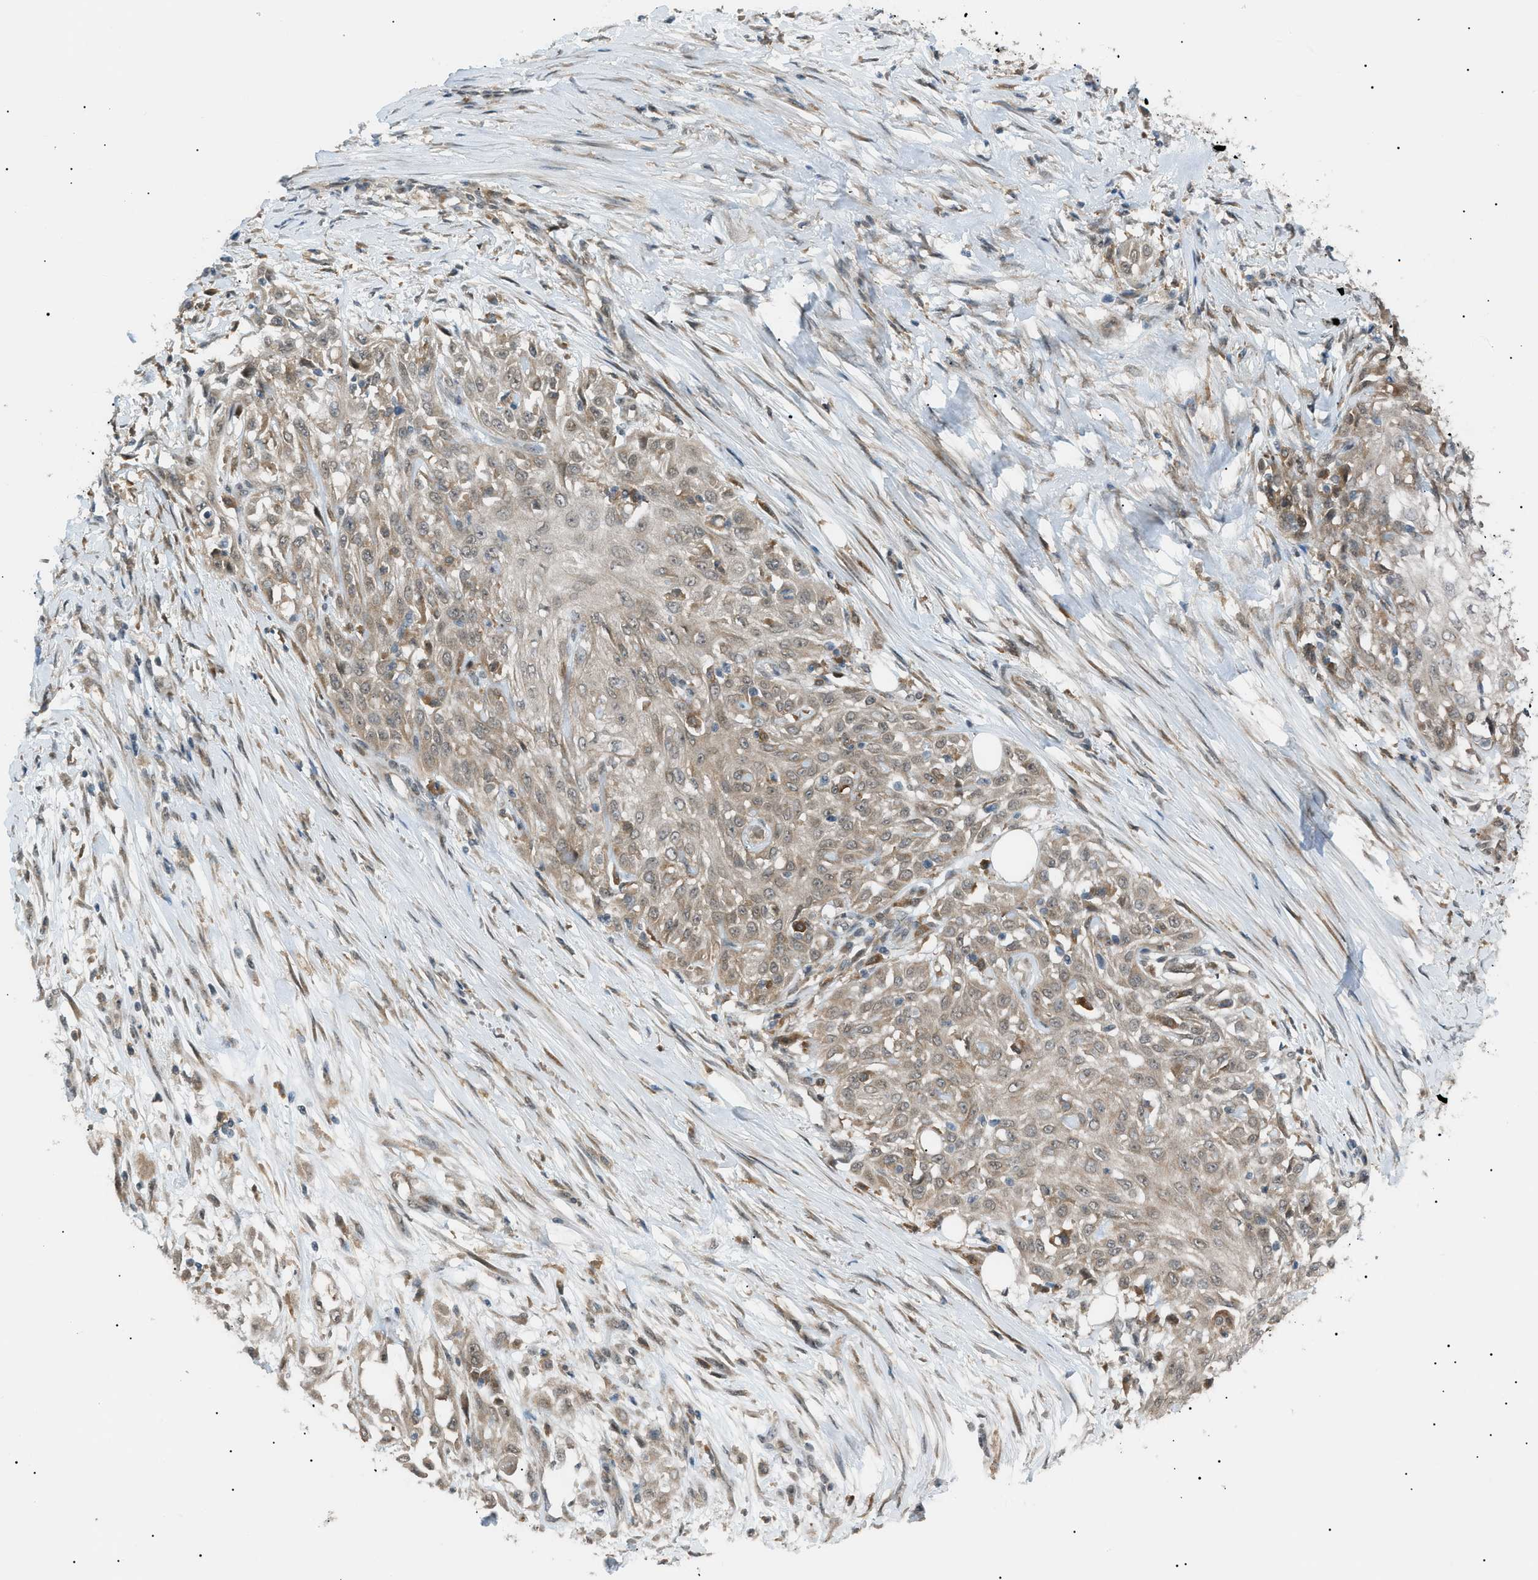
{"staining": {"intensity": "weak", "quantity": "25%-75%", "location": "cytoplasmic/membranous,nuclear"}, "tissue": "skin cancer", "cell_type": "Tumor cells", "image_type": "cancer", "snomed": [{"axis": "morphology", "description": "Squamous cell carcinoma, NOS"}, {"axis": "morphology", "description": "Squamous cell carcinoma, metastatic, NOS"}, {"axis": "topography", "description": "Skin"}, {"axis": "topography", "description": "Lymph node"}], "caption": "Immunohistochemistry micrograph of neoplastic tissue: human skin metastatic squamous cell carcinoma stained using immunohistochemistry (IHC) reveals low levels of weak protein expression localized specifically in the cytoplasmic/membranous and nuclear of tumor cells, appearing as a cytoplasmic/membranous and nuclear brown color.", "gene": "LPIN2", "patient": {"sex": "male", "age": 75}}